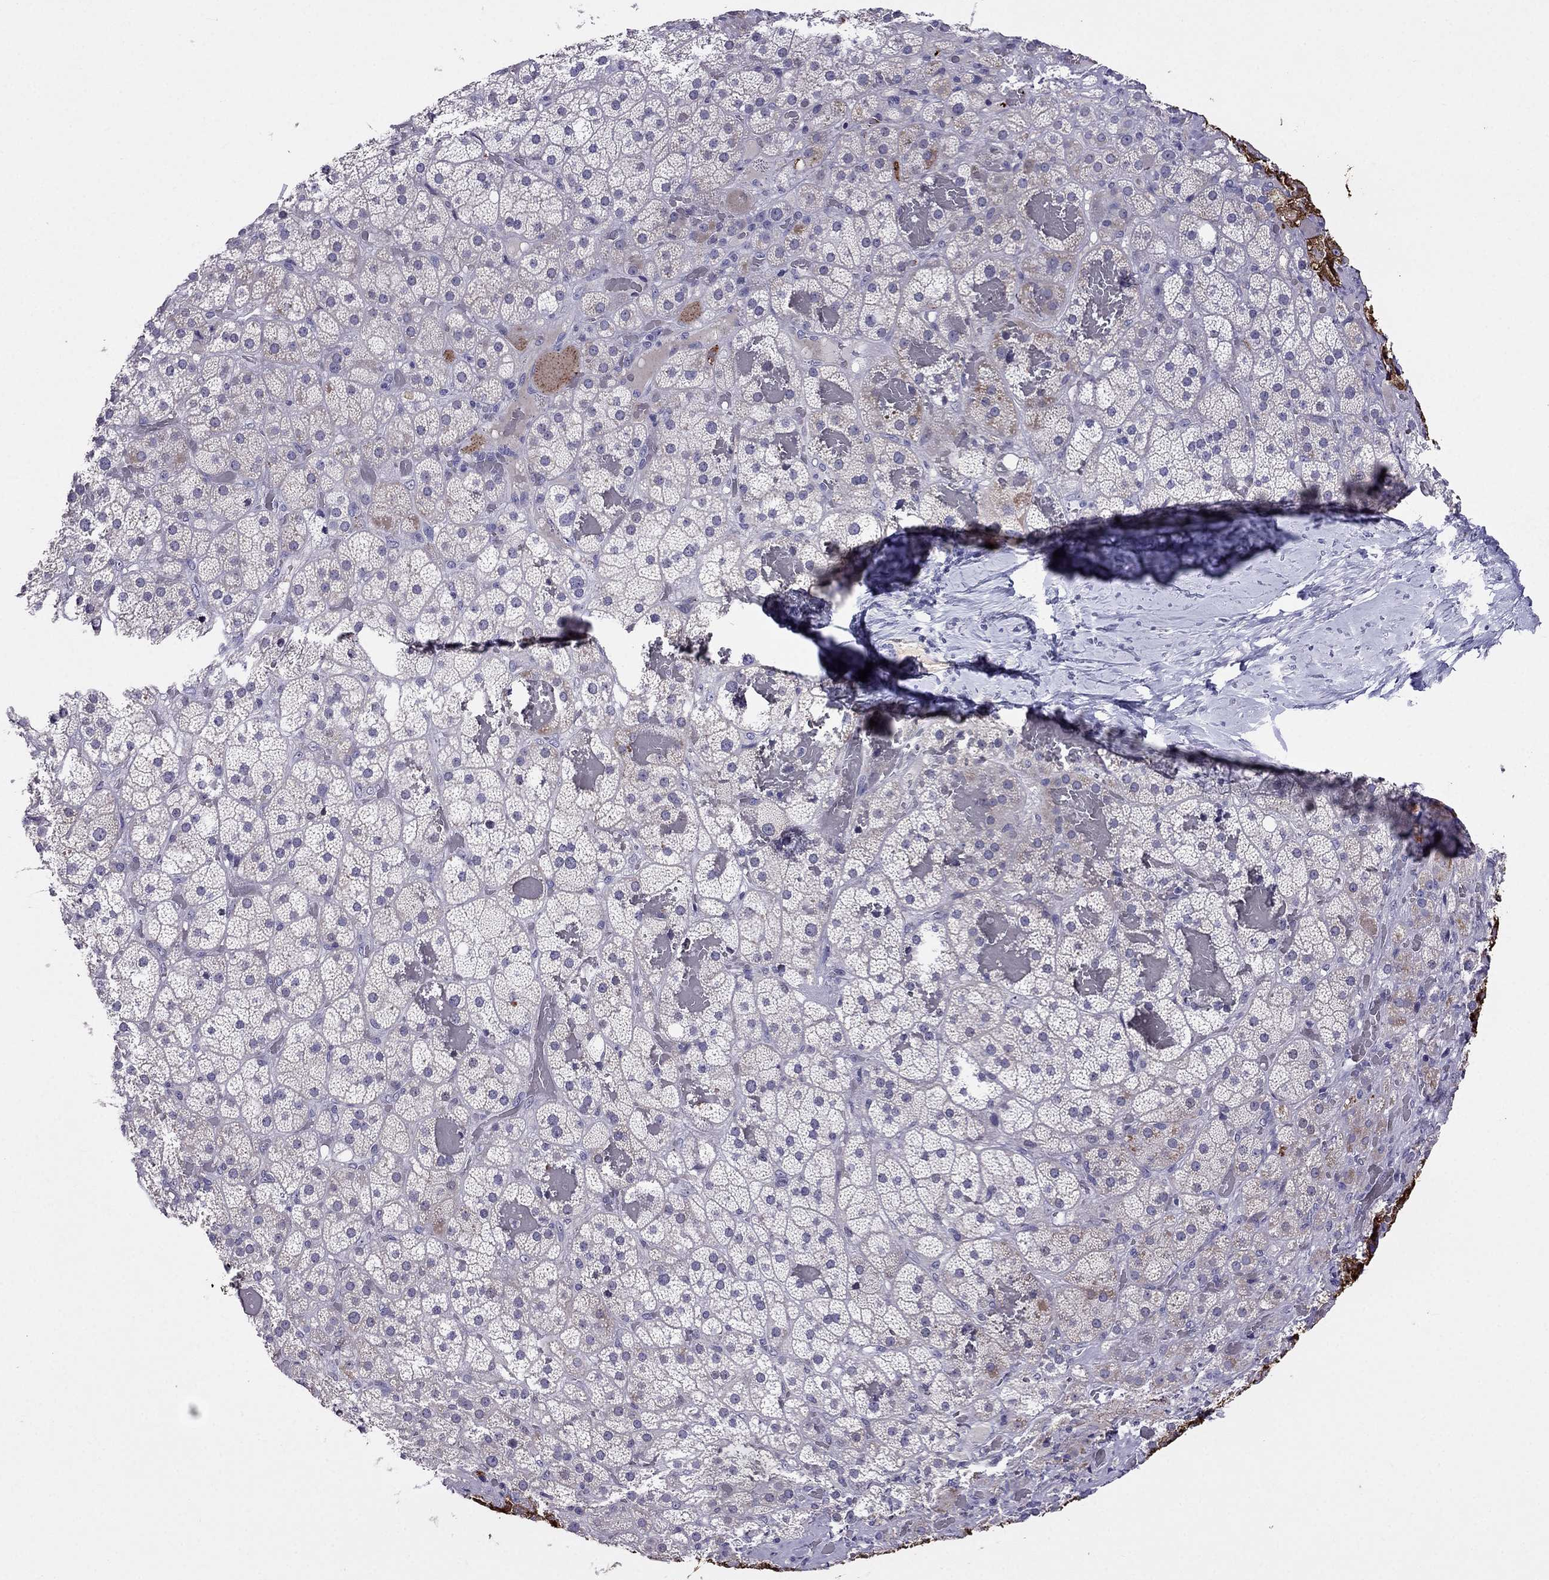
{"staining": {"intensity": "strong", "quantity": "25%-75%", "location": "cytoplasmic/membranous"}, "tissue": "adrenal gland", "cell_type": "Glandular cells", "image_type": "normal", "snomed": [{"axis": "morphology", "description": "Normal tissue, NOS"}, {"axis": "topography", "description": "Adrenal gland"}], "caption": "Adrenal gland stained with a brown dye demonstrates strong cytoplasmic/membranous positive positivity in about 25%-75% of glandular cells.", "gene": "SPTBN4", "patient": {"sex": "male", "age": 57}}